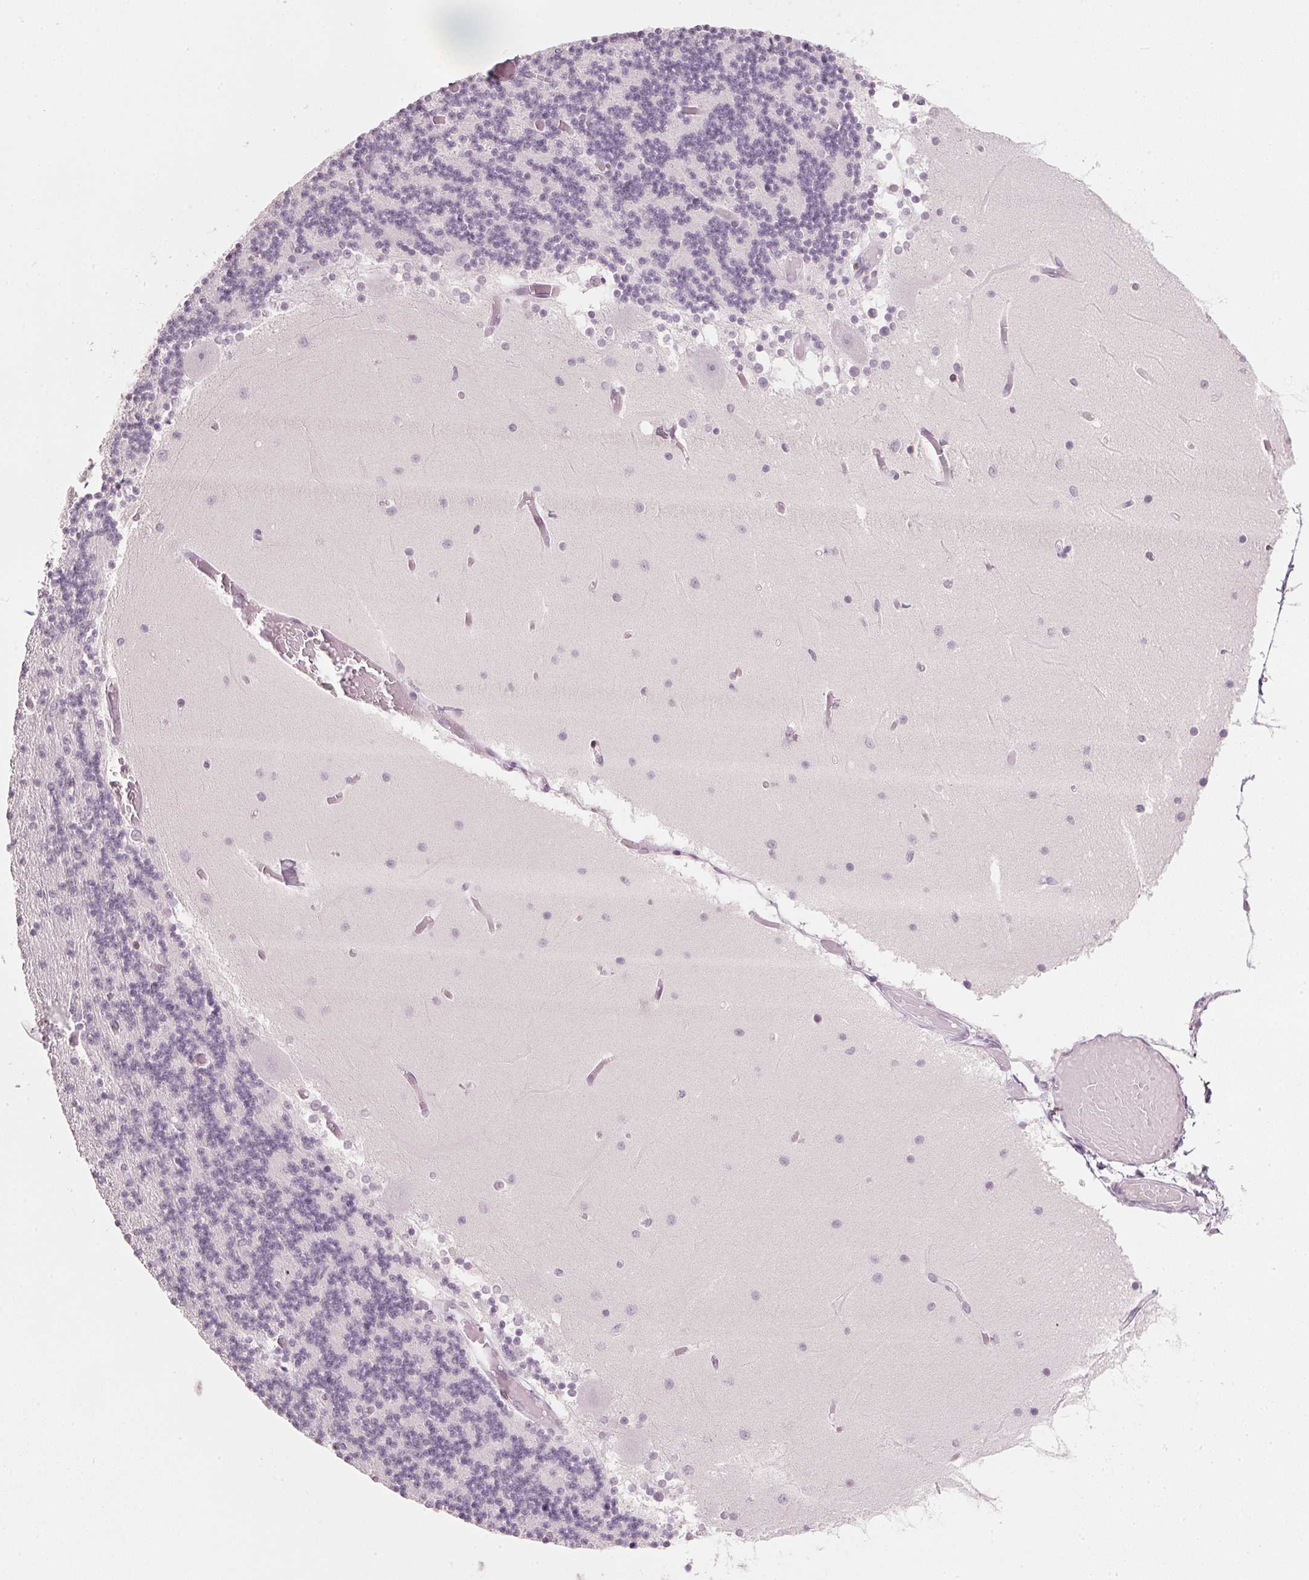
{"staining": {"intensity": "negative", "quantity": "none", "location": "none"}, "tissue": "cerebellum", "cell_type": "Cells in granular layer", "image_type": "normal", "snomed": [{"axis": "morphology", "description": "Normal tissue, NOS"}, {"axis": "topography", "description": "Cerebellum"}], "caption": "This is a micrograph of IHC staining of normal cerebellum, which shows no expression in cells in granular layer.", "gene": "SFRP4", "patient": {"sex": "female", "age": 28}}